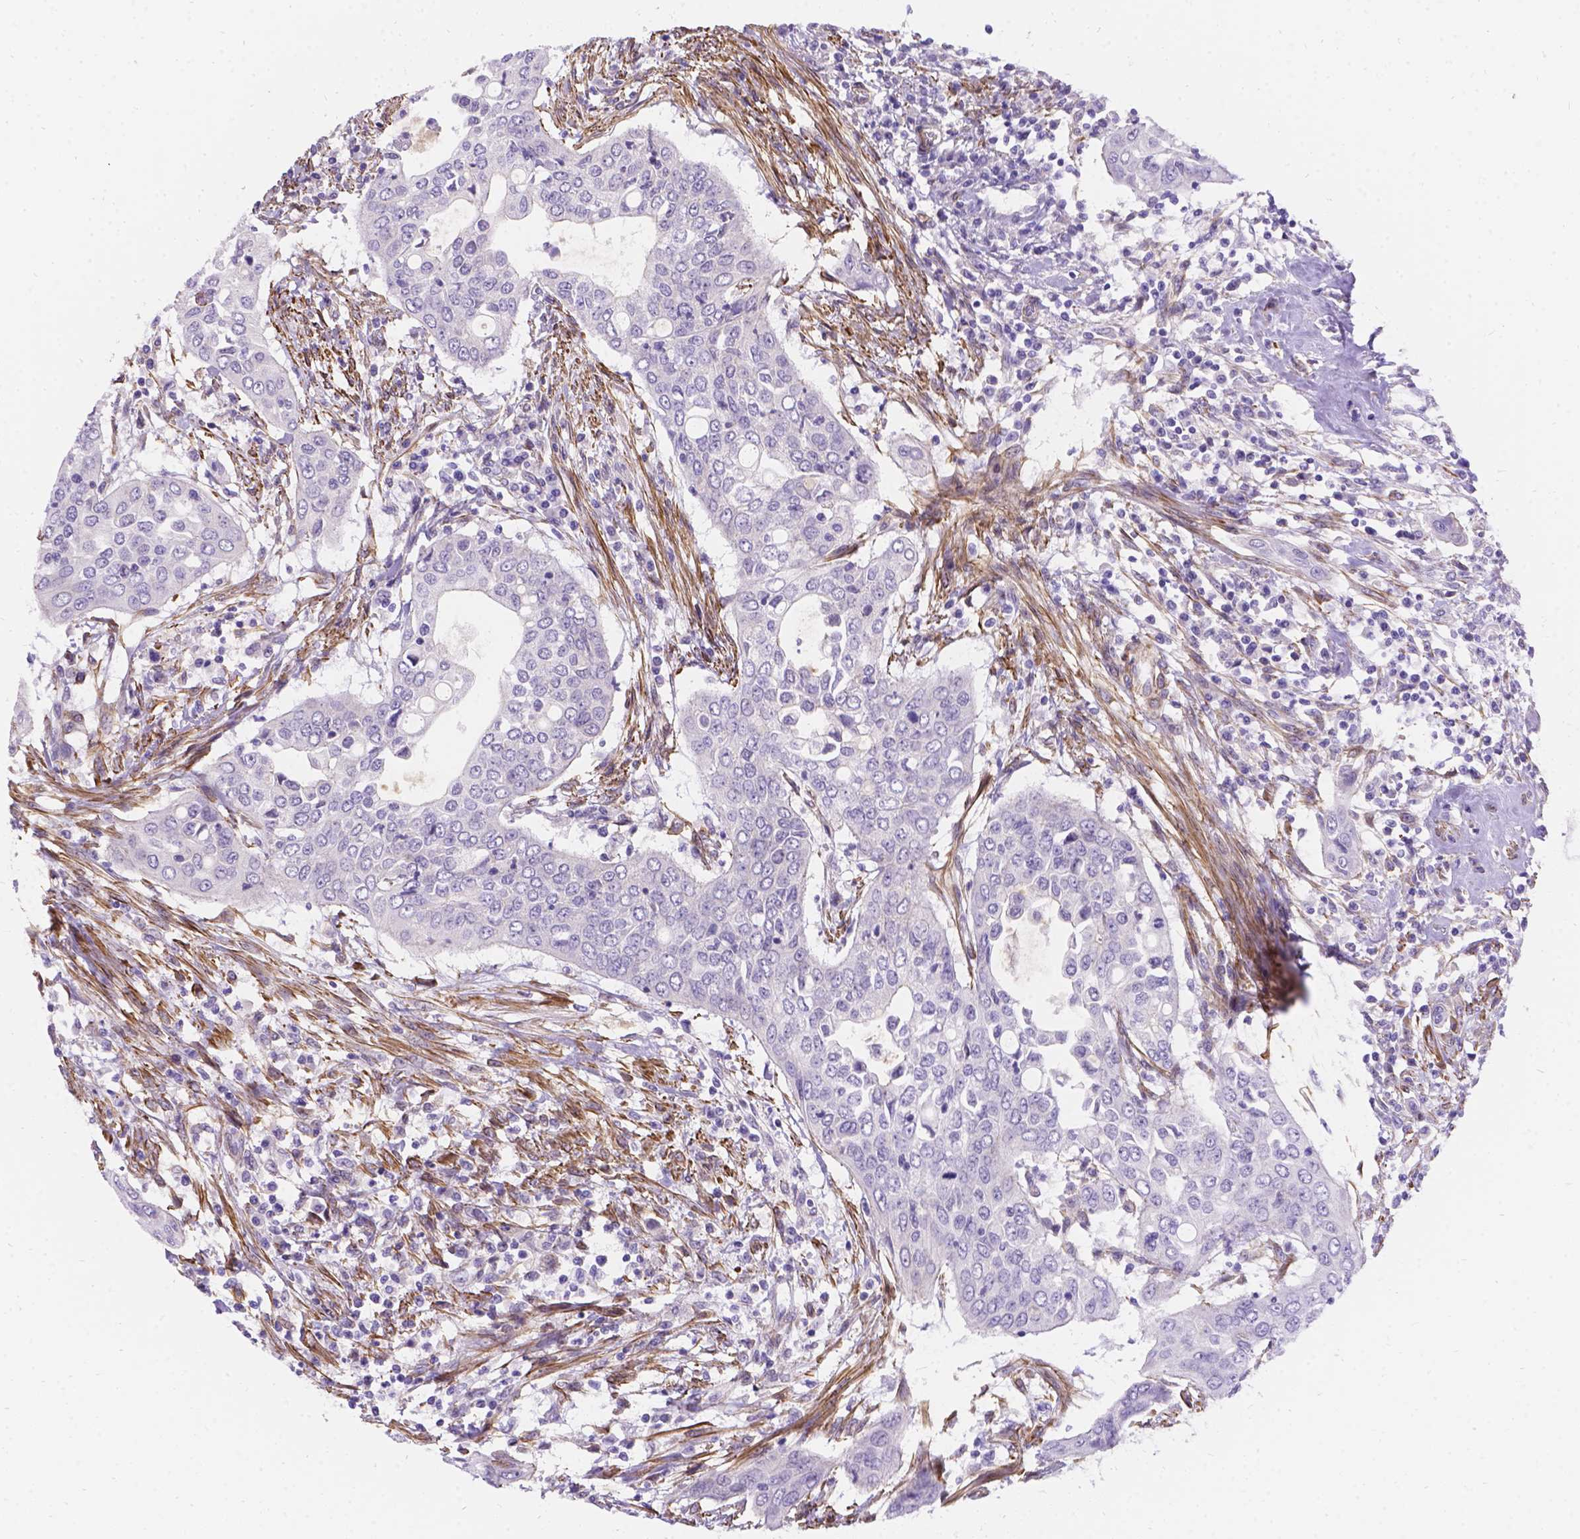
{"staining": {"intensity": "negative", "quantity": "none", "location": "none"}, "tissue": "urothelial cancer", "cell_type": "Tumor cells", "image_type": "cancer", "snomed": [{"axis": "morphology", "description": "Urothelial carcinoma, High grade"}, {"axis": "topography", "description": "Urinary bladder"}], "caption": "High magnification brightfield microscopy of urothelial carcinoma (high-grade) stained with DAB (3,3'-diaminobenzidine) (brown) and counterstained with hematoxylin (blue): tumor cells show no significant expression.", "gene": "PALS1", "patient": {"sex": "male", "age": 82}}